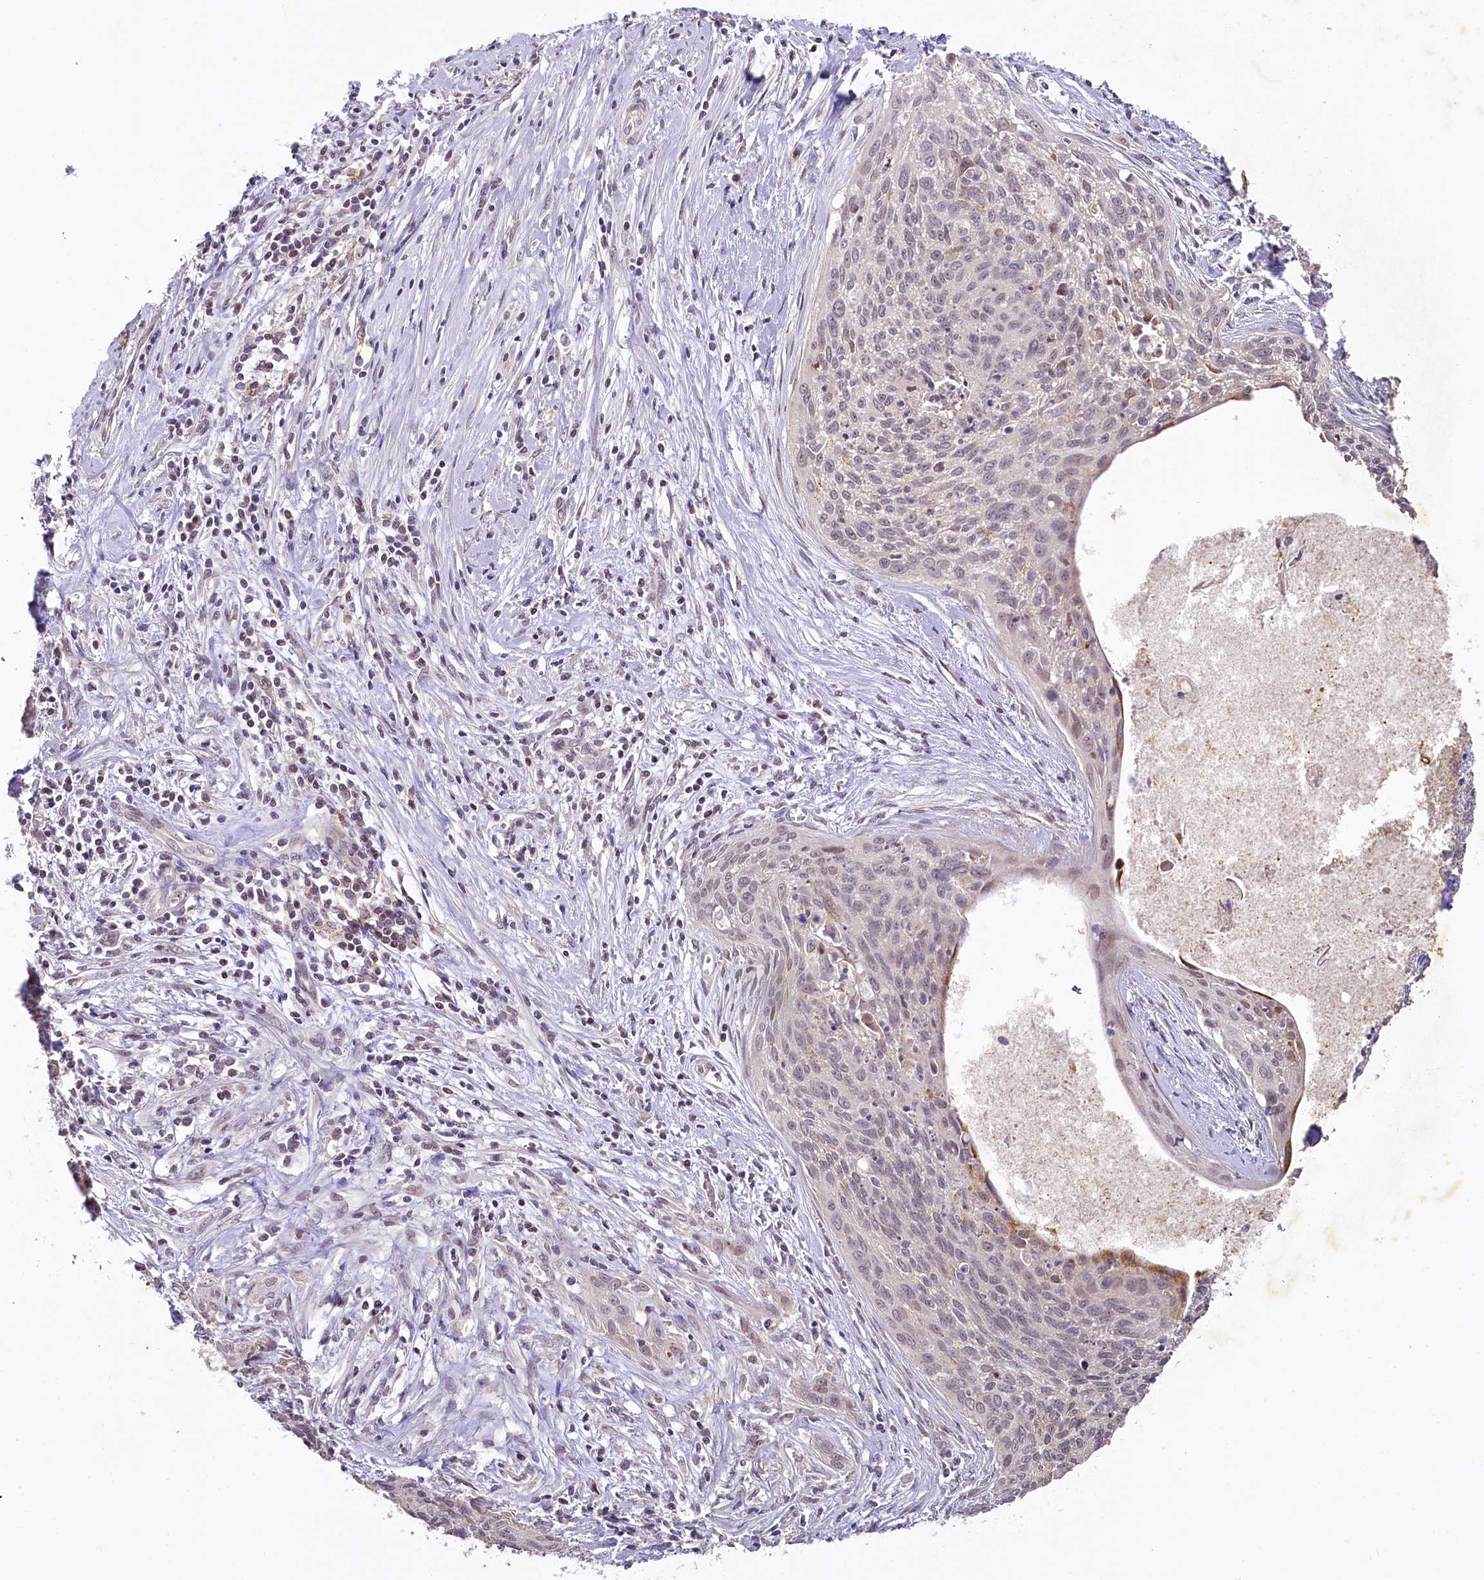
{"staining": {"intensity": "weak", "quantity": "<25%", "location": "cytoplasmic/membranous,nuclear"}, "tissue": "cervical cancer", "cell_type": "Tumor cells", "image_type": "cancer", "snomed": [{"axis": "morphology", "description": "Squamous cell carcinoma, NOS"}, {"axis": "topography", "description": "Cervix"}], "caption": "Tumor cells show no significant protein expression in cervical cancer. (DAB immunohistochemistry (IHC) visualized using brightfield microscopy, high magnification).", "gene": "MUCL1", "patient": {"sex": "female", "age": 55}}